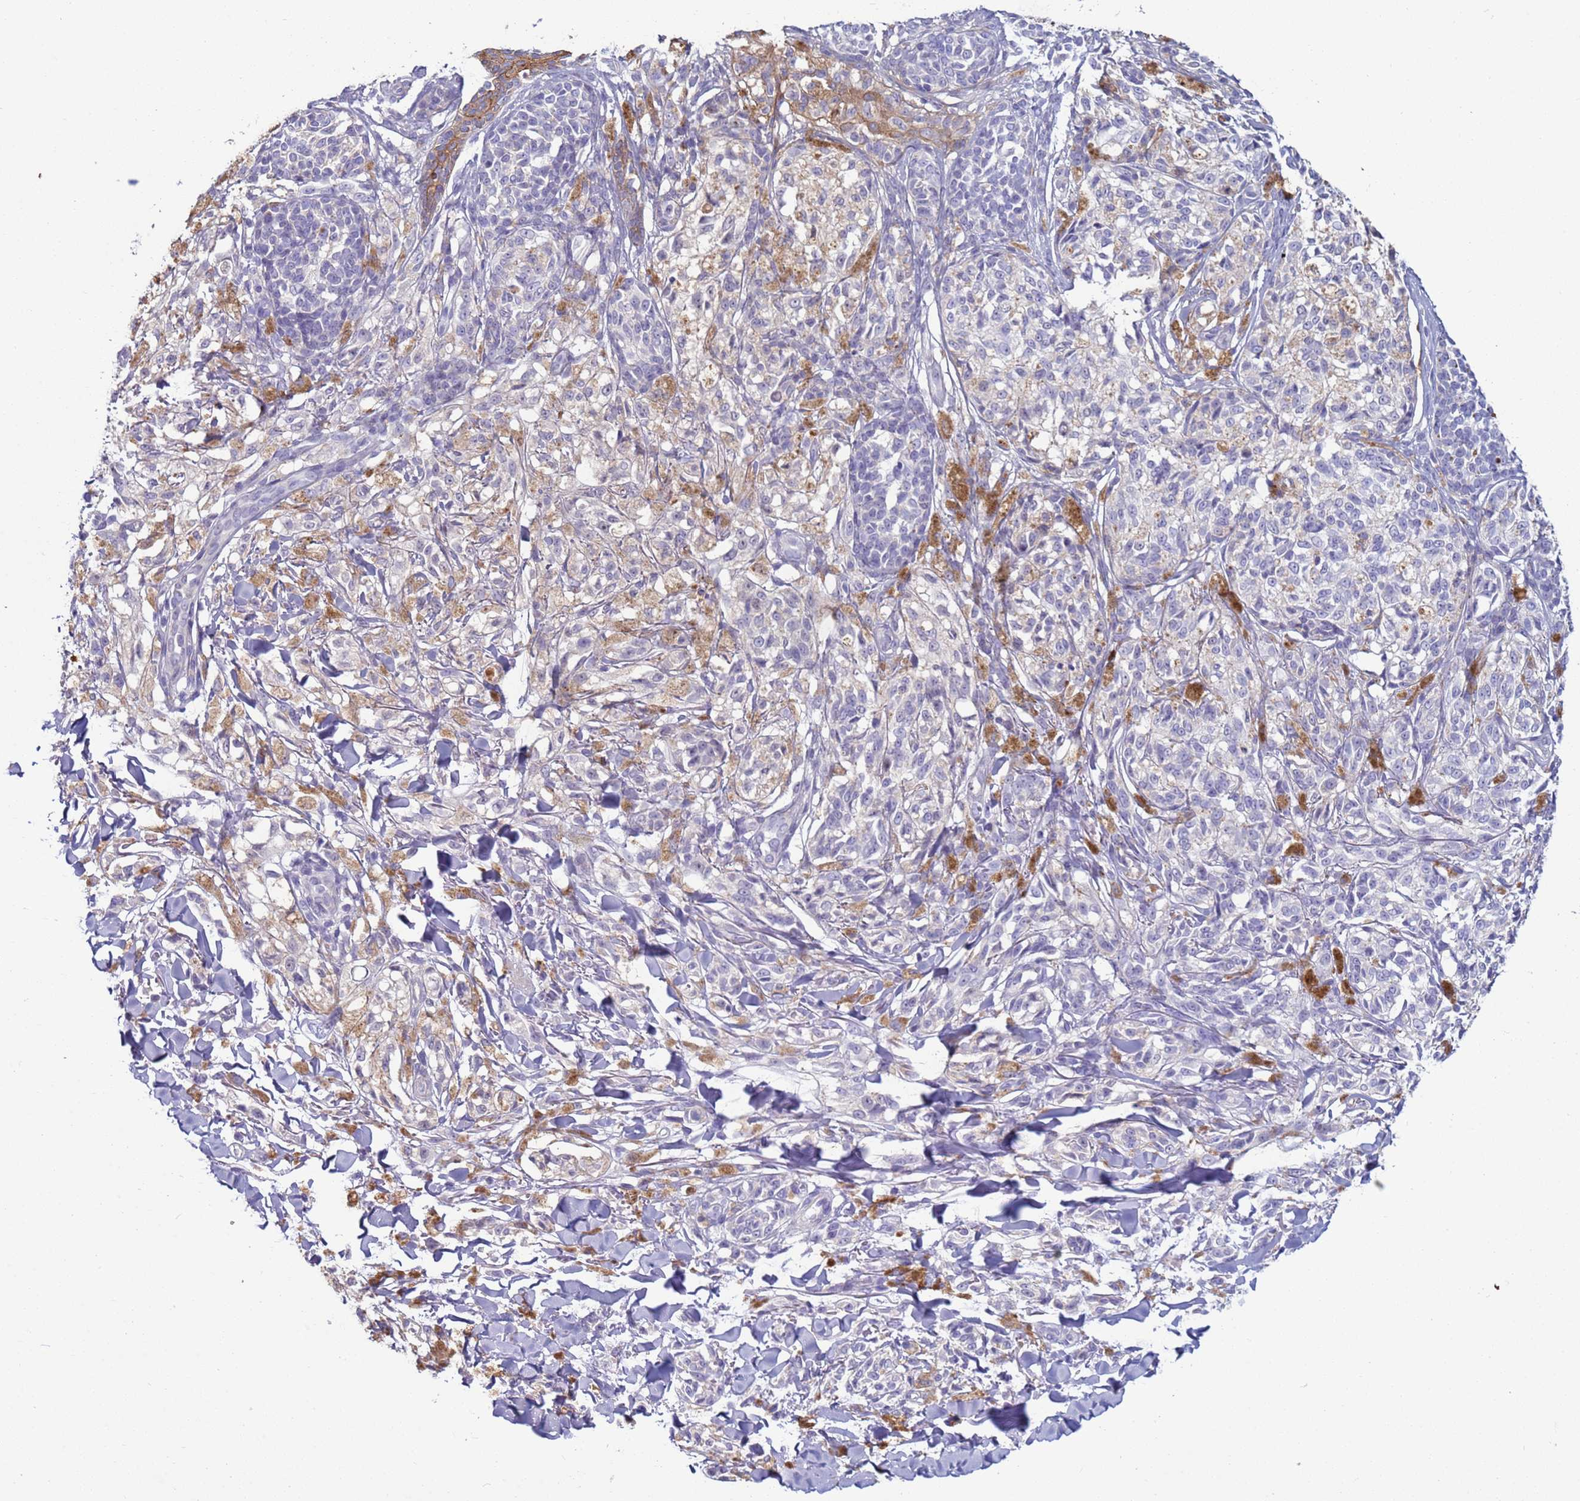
{"staining": {"intensity": "negative", "quantity": "none", "location": "none"}, "tissue": "melanoma", "cell_type": "Tumor cells", "image_type": "cancer", "snomed": [{"axis": "morphology", "description": "Malignant melanoma, NOS"}, {"axis": "topography", "description": "Skin of upper extremity"}], "caption": "DAB (3,3'-diaminobenzidine) immunohistochemical staining of human melanoma exhibits no significant positivity in tumor cells.", "gene": "TRIM51", "patient": {"sex": "male", "age": 40}}